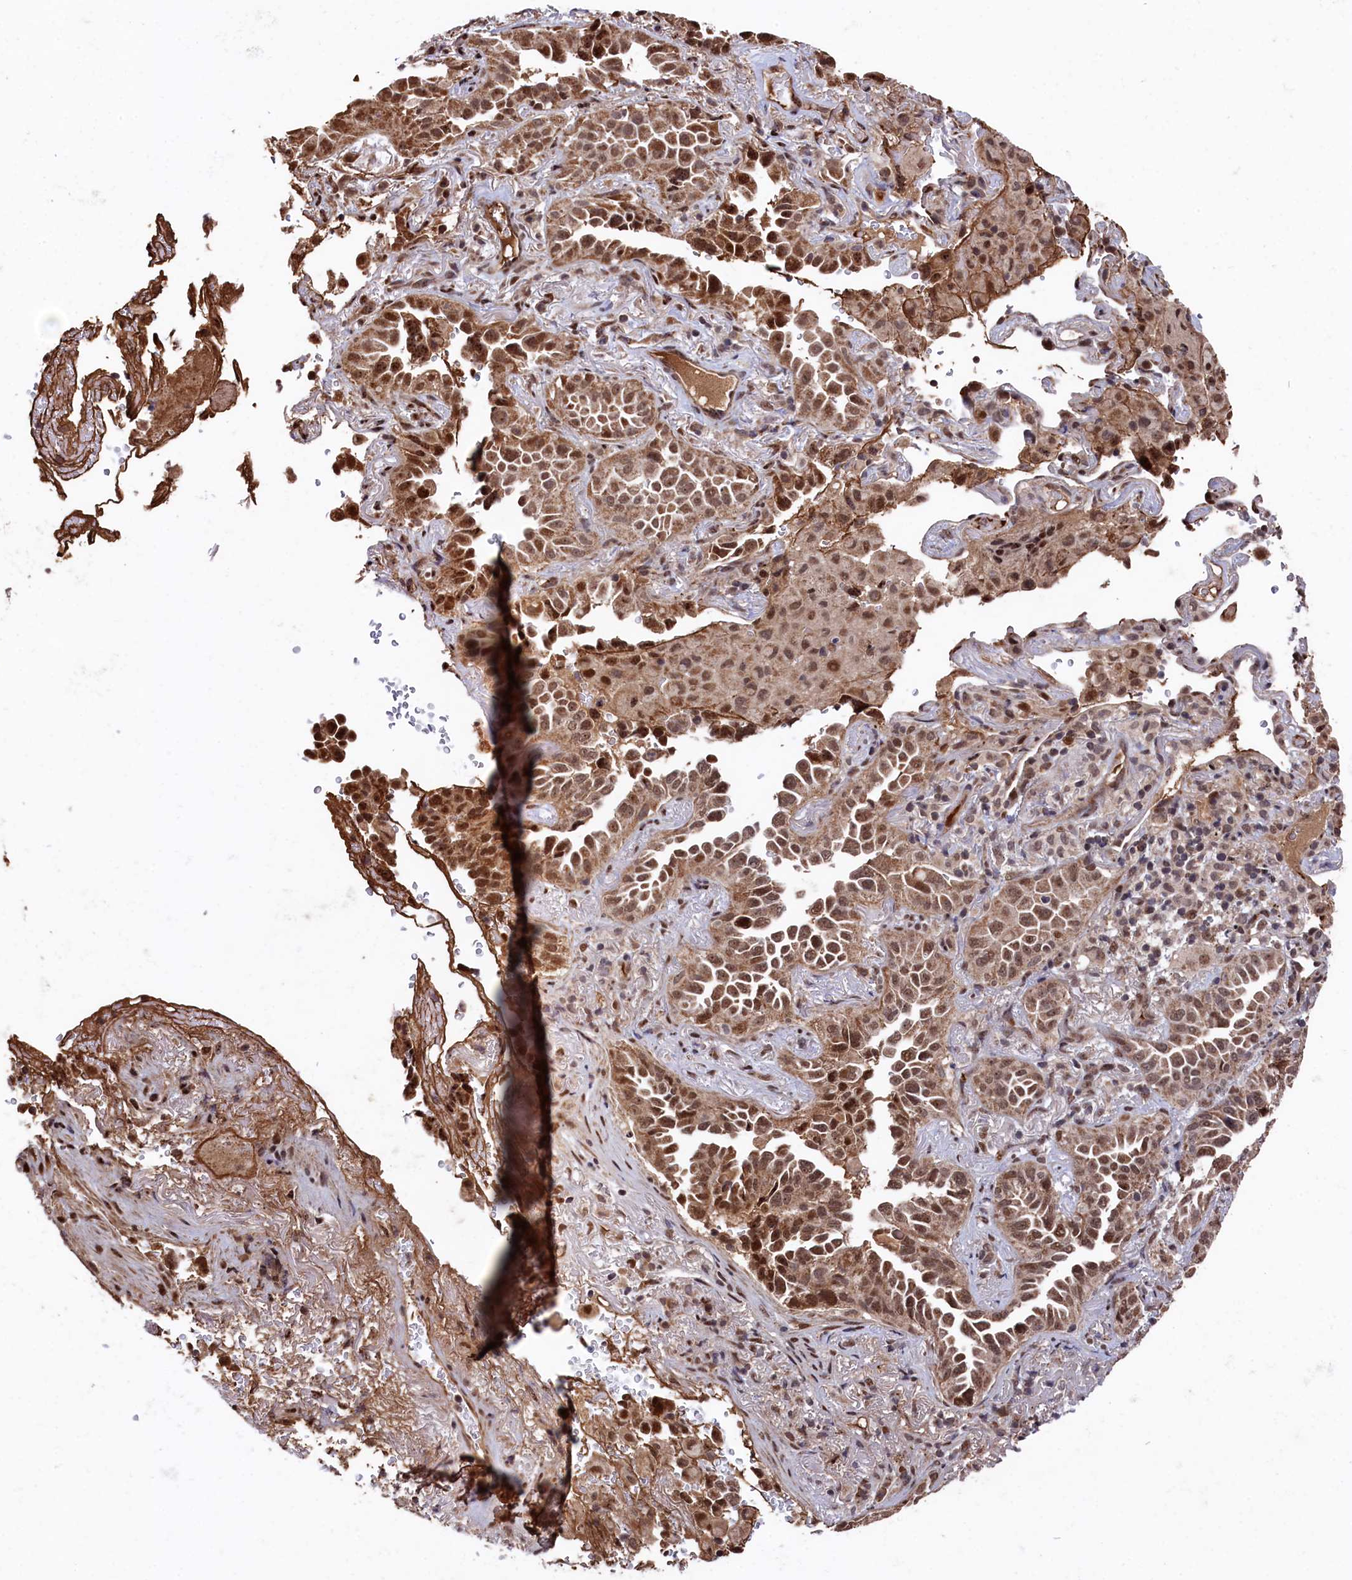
{"staining": {"intensity": "moderate", "quantity": ">75%", "location": "cytoplasmic/membranous,nuclear"}, "tissue": "lung cancer", "cell_type": "Tumor cells", "image_type": "cancer", "snomed": [{"axis": "morphology", "description": "Adenocarcinoma, NOS"}, {"axis": "topography", "description": "Lung"}], "caption": "The photomicrograph displays a brown stain indicating the presence of a protein in the cytoplasmic/membranous and nuclear of tumor cells in lung cancer (adenocarcinoma). (DAB = brown stain, brightfield microscopy at high magnification).", "gene": "CLPX", "patient": {"sex": "female", "age": 69}}